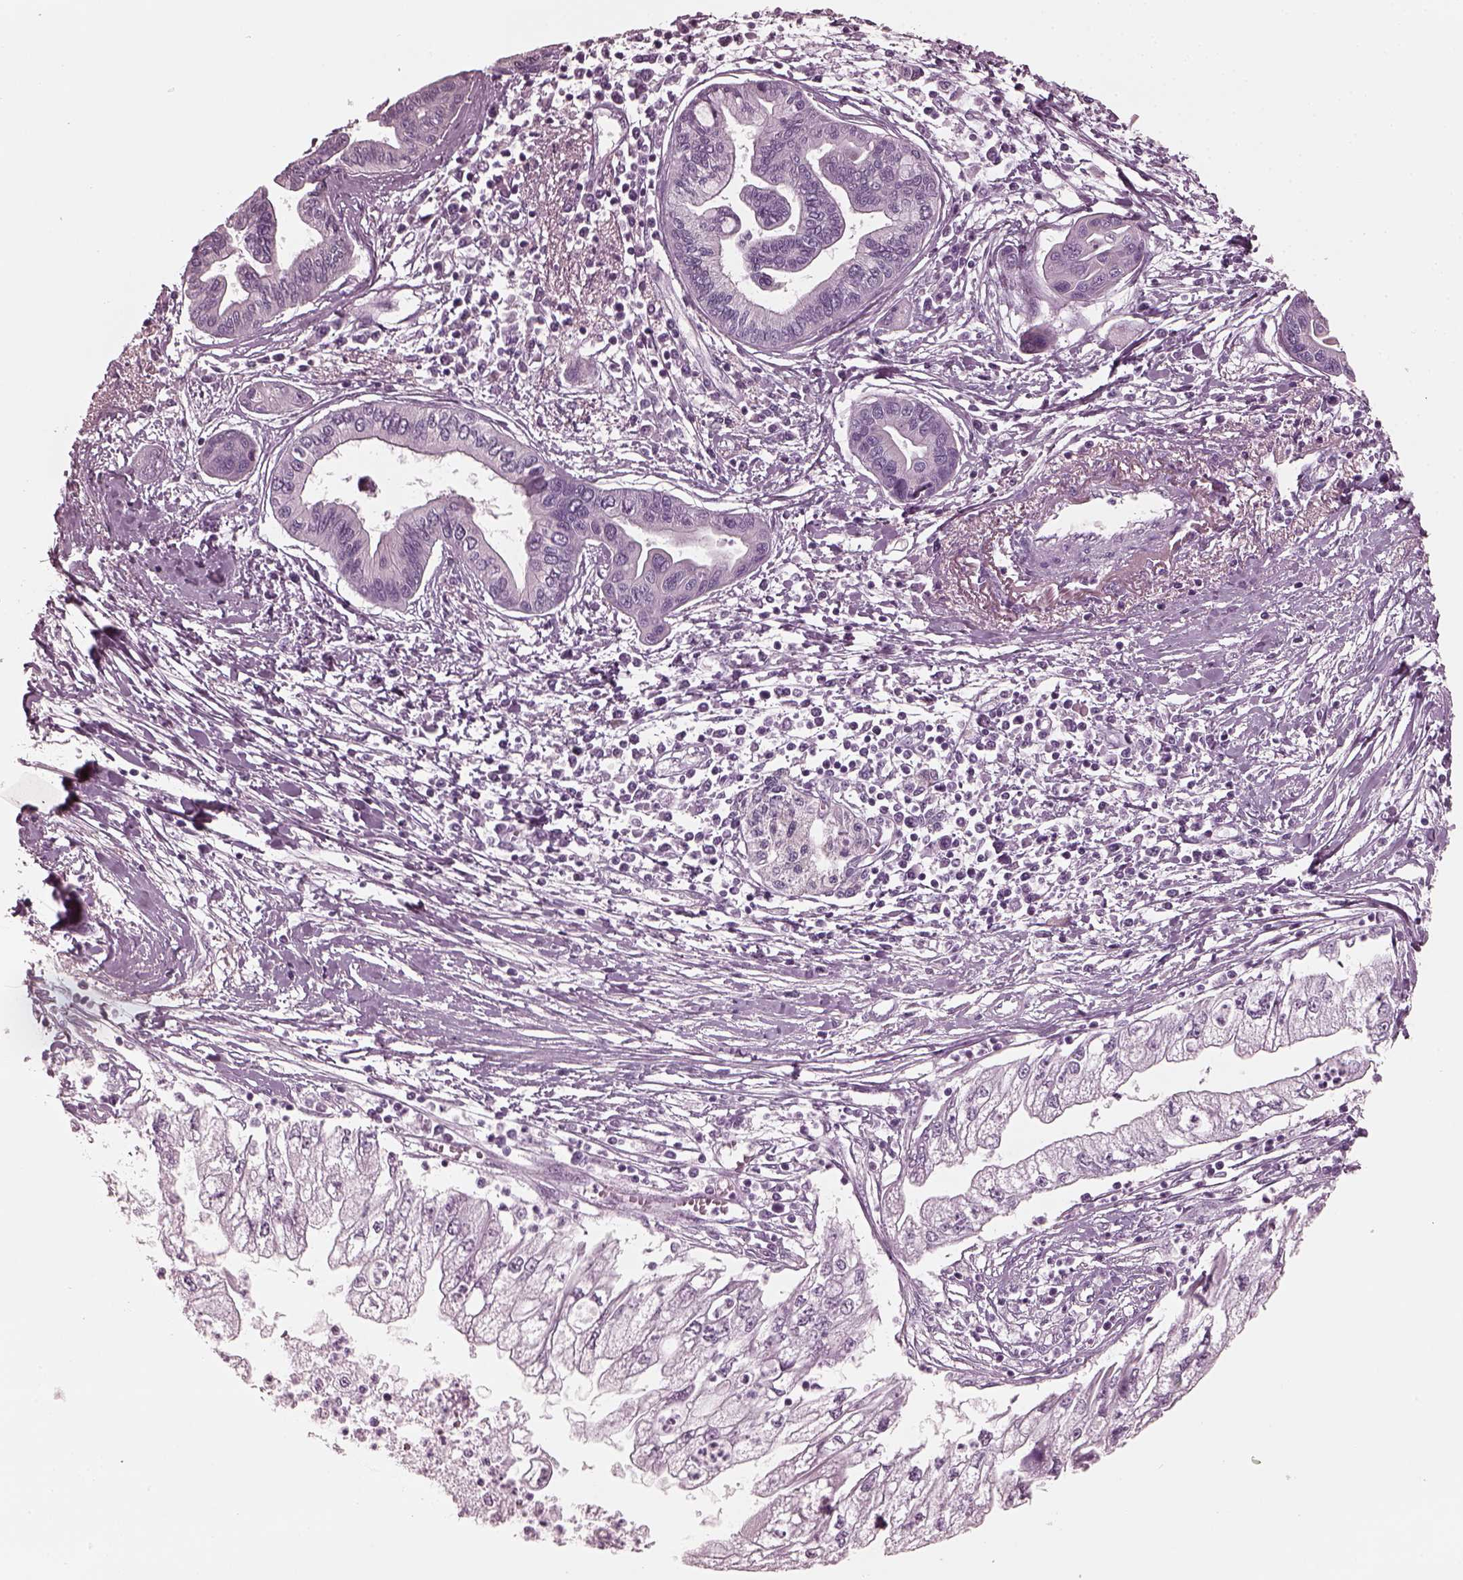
{"staining": {"intensity": "negative", "quantity": "none", "location": "none"}, "tissue": "pancreatic cancer", "cell_type": "Tumor cells", "image_type": "cancer", "snomed": [{"axis": "morphology", "description": "Adenocarcinoma, NOS"}, {"axis": "topography", "description": "Pancreas"}], "caption": "Micrograph shows no protein staining in tumor cells of pancreatic adenocarcinoma tissue. (Immunohistochemistry (ihc), brightfield microscopy, high magnification).", "gene": "GRM6", "patient": {"sex": "male", "age": 70}}